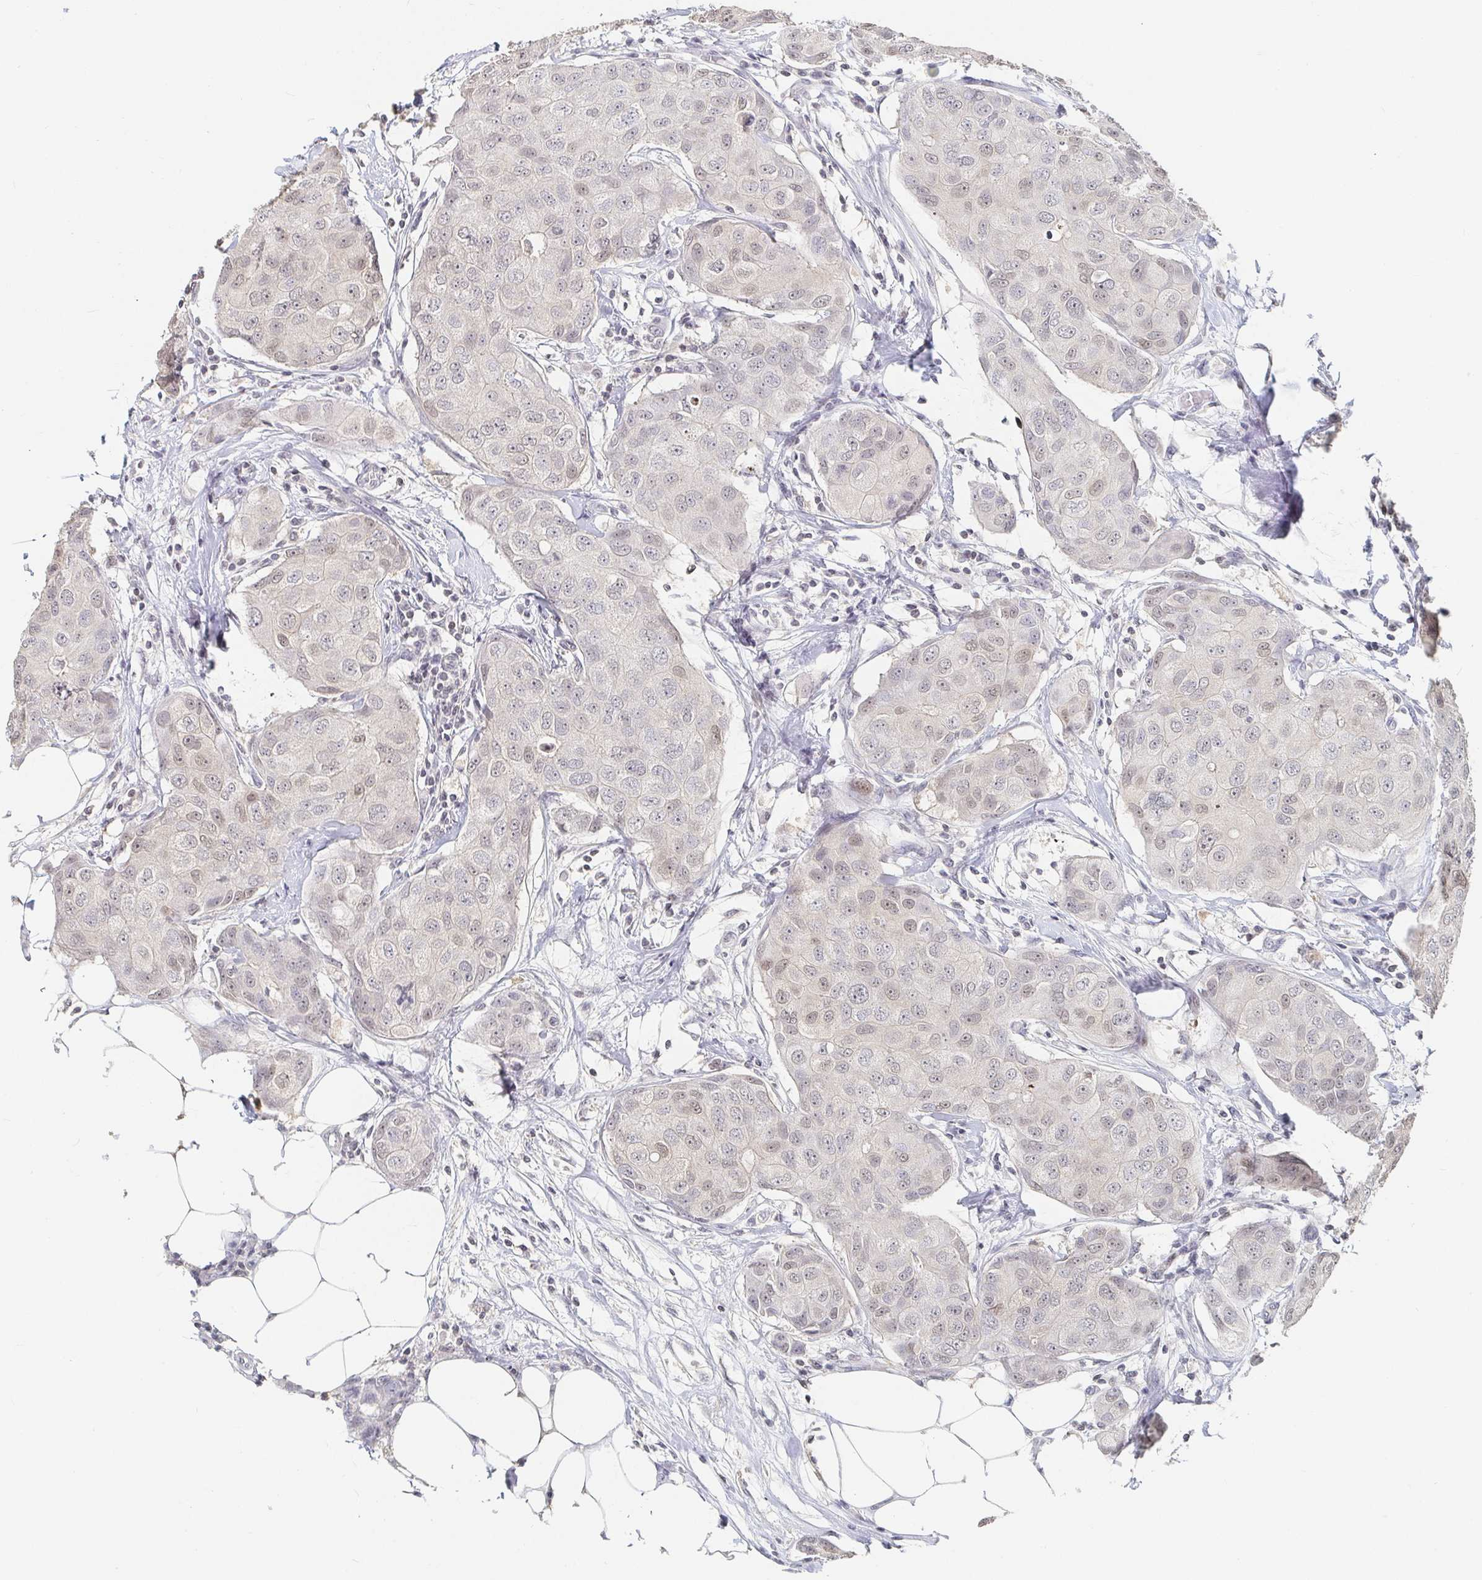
{"staining": {"intensity": "weak", "quantity": "<25%", "location": "nuclear"}, "tissue": "breast cancer", "cell_type": "Tumor cells", "image_type": "cancer", "snomed": [{"axis": "morphology", "description": "Duct carcinoma"}, {"axis": "topography", "description": "Breast"}, {"axis": "topography", "description": "Lymph node"}], "caption": "Tumor cells are negative for brown protein staining in breast cancer (infiltrating ductal carcinoma).", "gene": "NME9", "patient": {"sex": "female", "age": 80}}